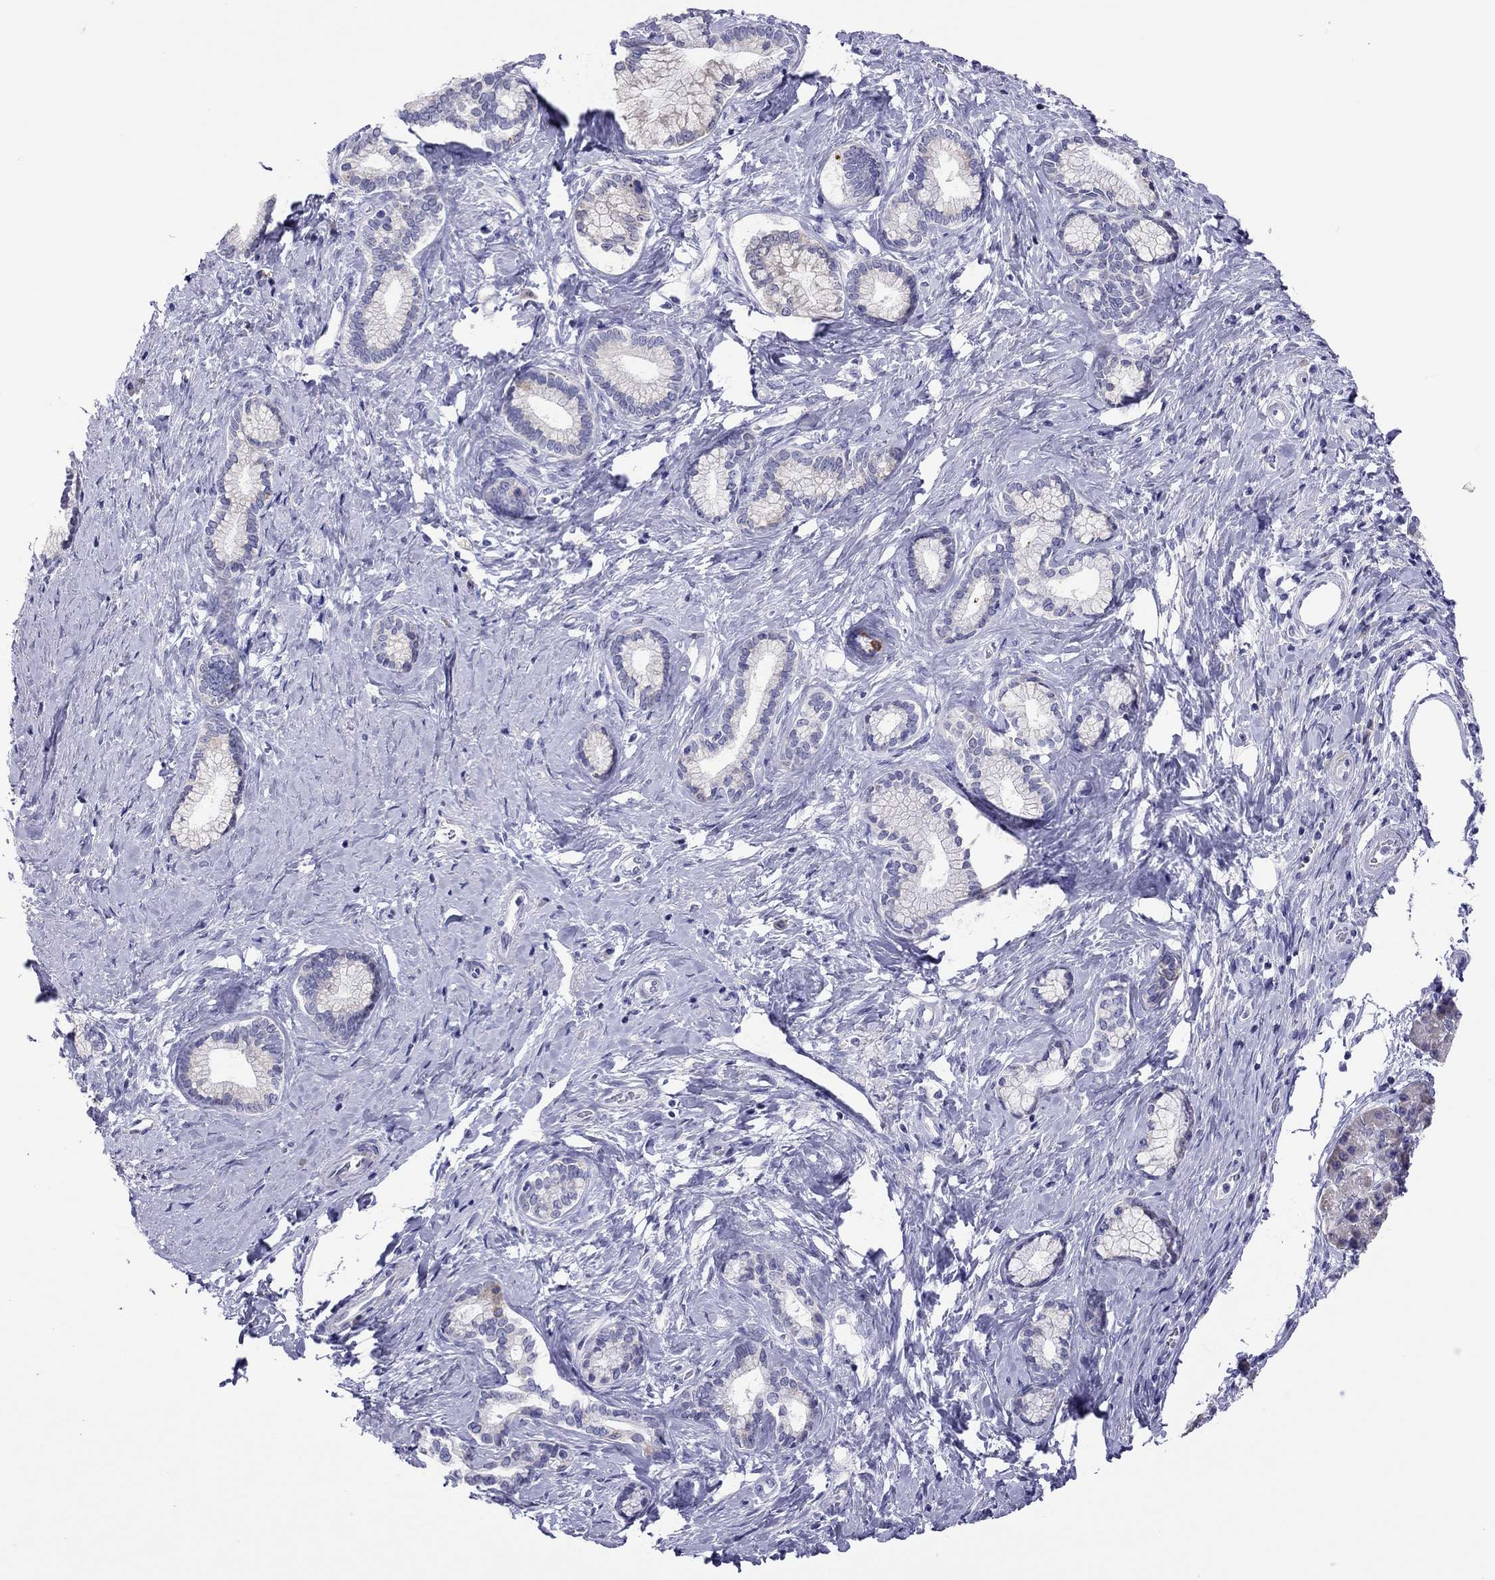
{"staining": {"intensity": "negative", "quantity": "none", "location": "none"}, "tissue": "pancreatic cancer", "cell_type": "Tumor cells", "image_type": "cancer", "snomed": [{"axis": "morphology", "description": "Adenocarcinoma, NOS"}, {"axis": "topography", "description": "Pancreas"}], "caption": "This image is of pancreatic cancer stained with IHC to label a protein in brown with the nuclei are counter-stained blue. There is no staining in tumor cells.", "gene": "COL9A1", "patient": {"sex": "female", "age": 73}}